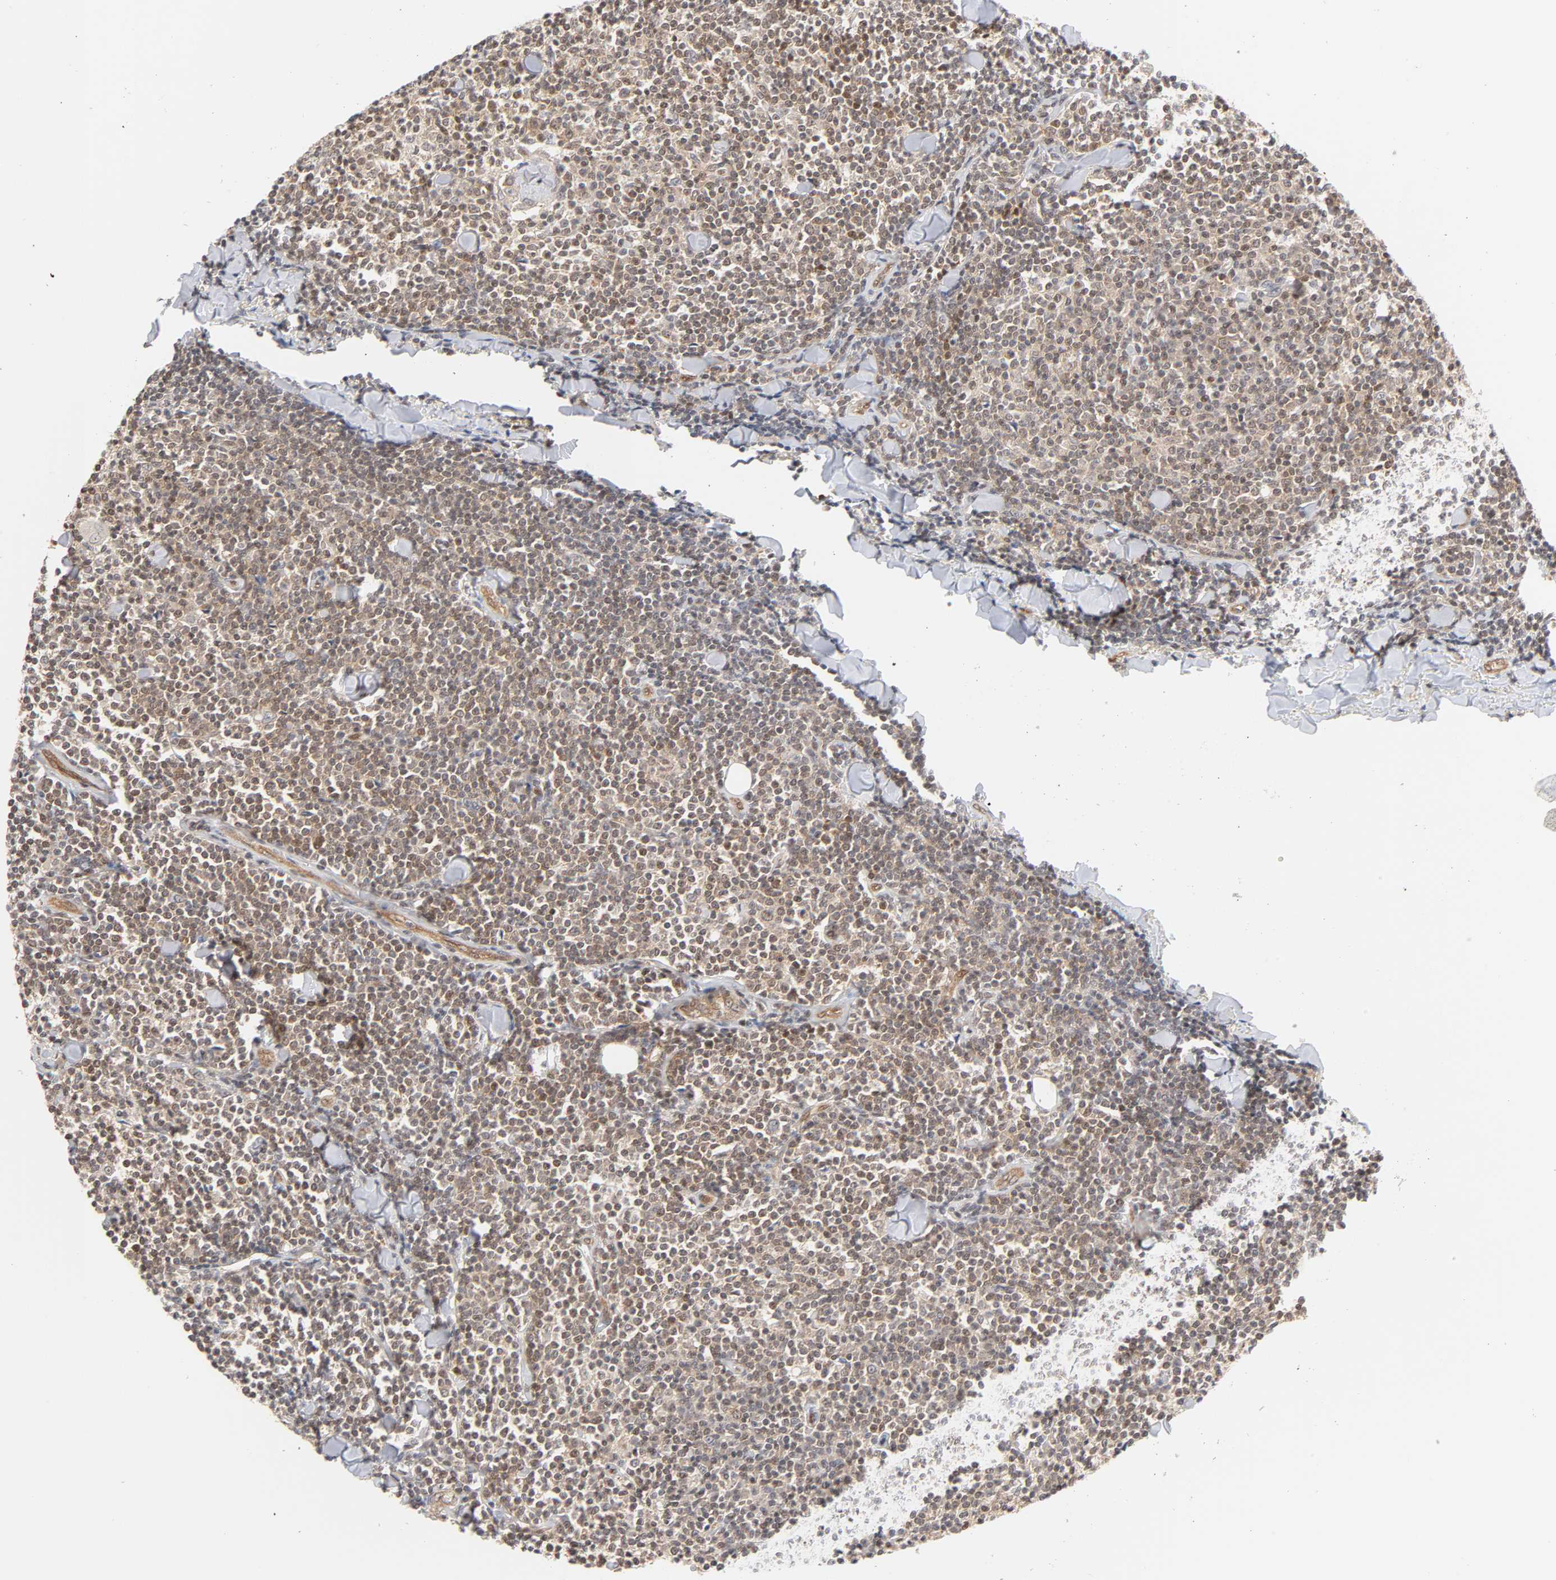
{"staining": {"intensity": "weak", "quantity": ">75%", "location": "nuclear"}, "tissue": "lymphoma", "cell_type": "Tumor cells", "image_type": "cancer", "snomed": [{"axis": "morphology", "description": "Malignant lymphoma, non-Hodgkin's type, Low grade"}, {"axis": "topography", "description": "Soft tissue"}], "caption": "A photomicrograph of lymphoma stained for a protein shows weak nuclear brown staining in tumor cells.", "gene": "CDC37", "patient": {"sex": "male", "age": 92}}